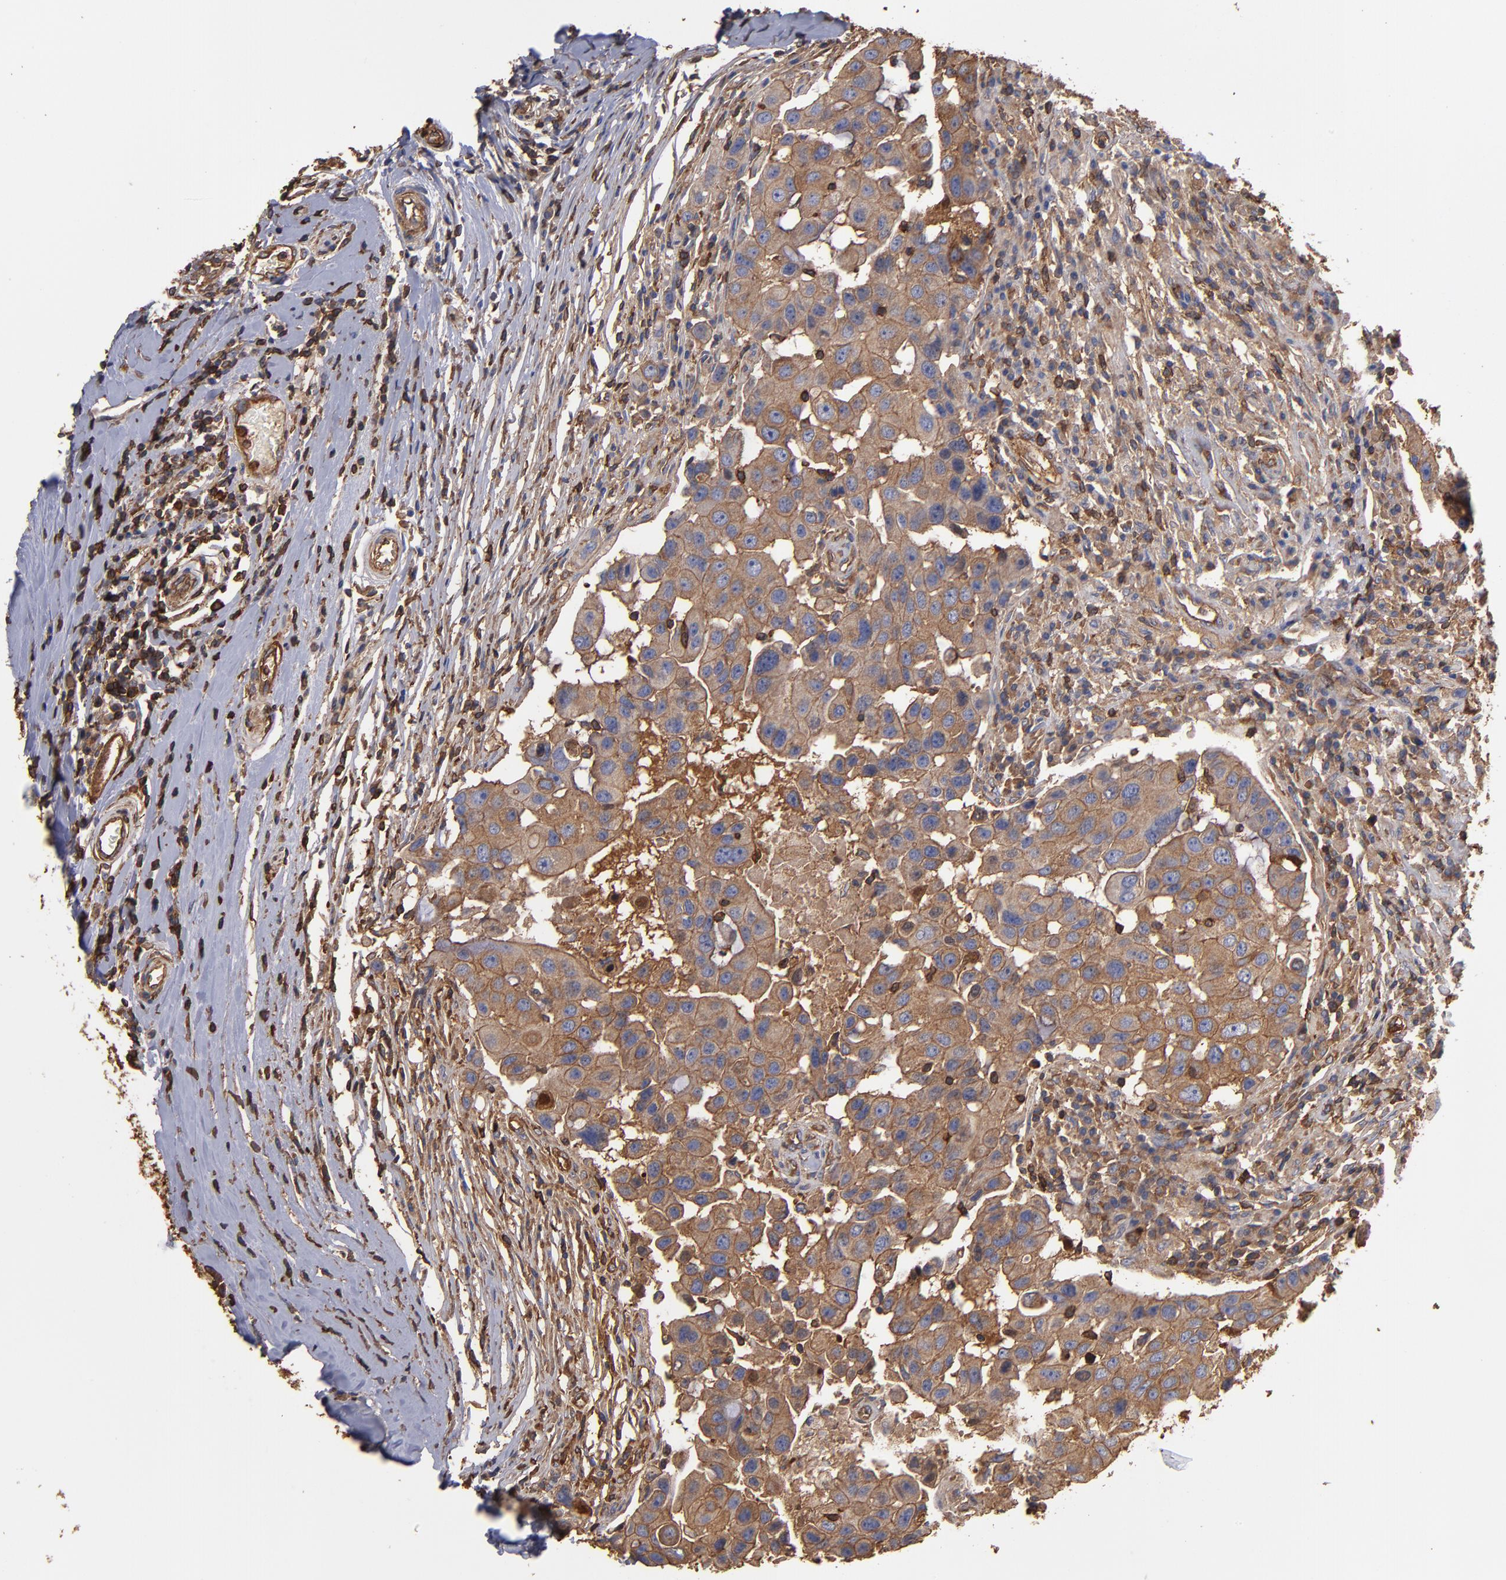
{"staining": {"intensity": "moderate", "quantity": ">75%", "location": "cytoplasmic/membranous"}, "tissue": "breast cancer", "cell_type": "Tumor cells", "image_type": "cancer", "snomed": [{"axis": "morphology", "description": "Duct carcinoma"}, {"axis": "topography", "description": "Breast"}], "caption": "The immunohistochemical stain shows moderate cytoplasmic/membranous staining in tumor cells of breast infiltrating ductal carcinoma tissue.", "gene": "ACTN4", "patient": {"sex": "female", "age": 27}}